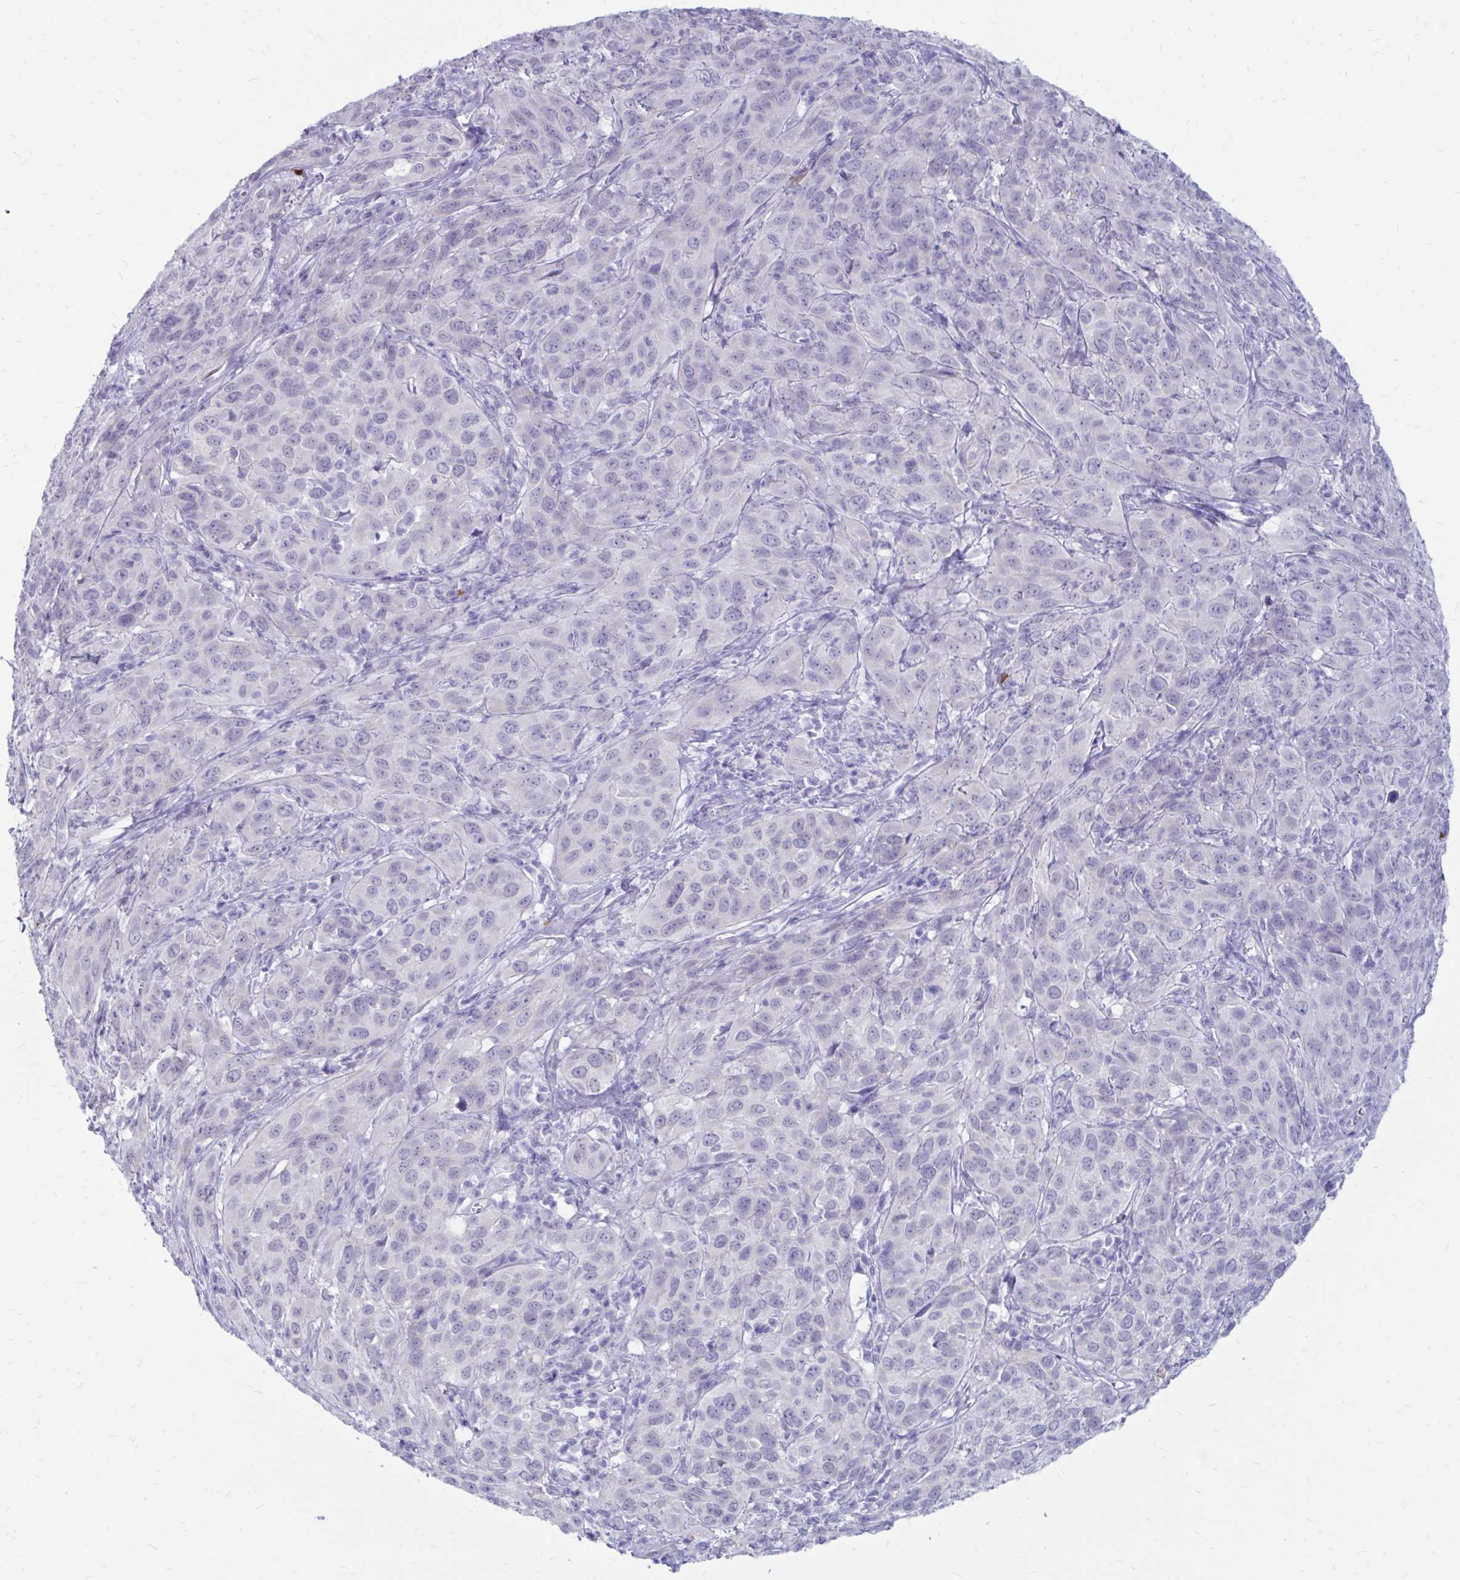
{"staining": {"intensity": "negative", "quantity": "none", "location": "none"}, "tissue": "cervical cancer", "cell_type": "Tumor cells", "image_type": "cancer", "snomed": [{"axis": "morphology", "description": "Normal tissue, NOS"}, {"axis": "morphology", "description": "Squamous cell carcinoma, NOS"}, {"axis": "topography", "description": "Cervix"}], "caption": "Protein analysis of cervical squamous cell carcinoma shows no significant positivity in tumor cells. (Immunohistochemistry, brightfield microscopy, high magnification).", "gene": "IGSF5", "patient": {"sex": "female", "age": 51}}